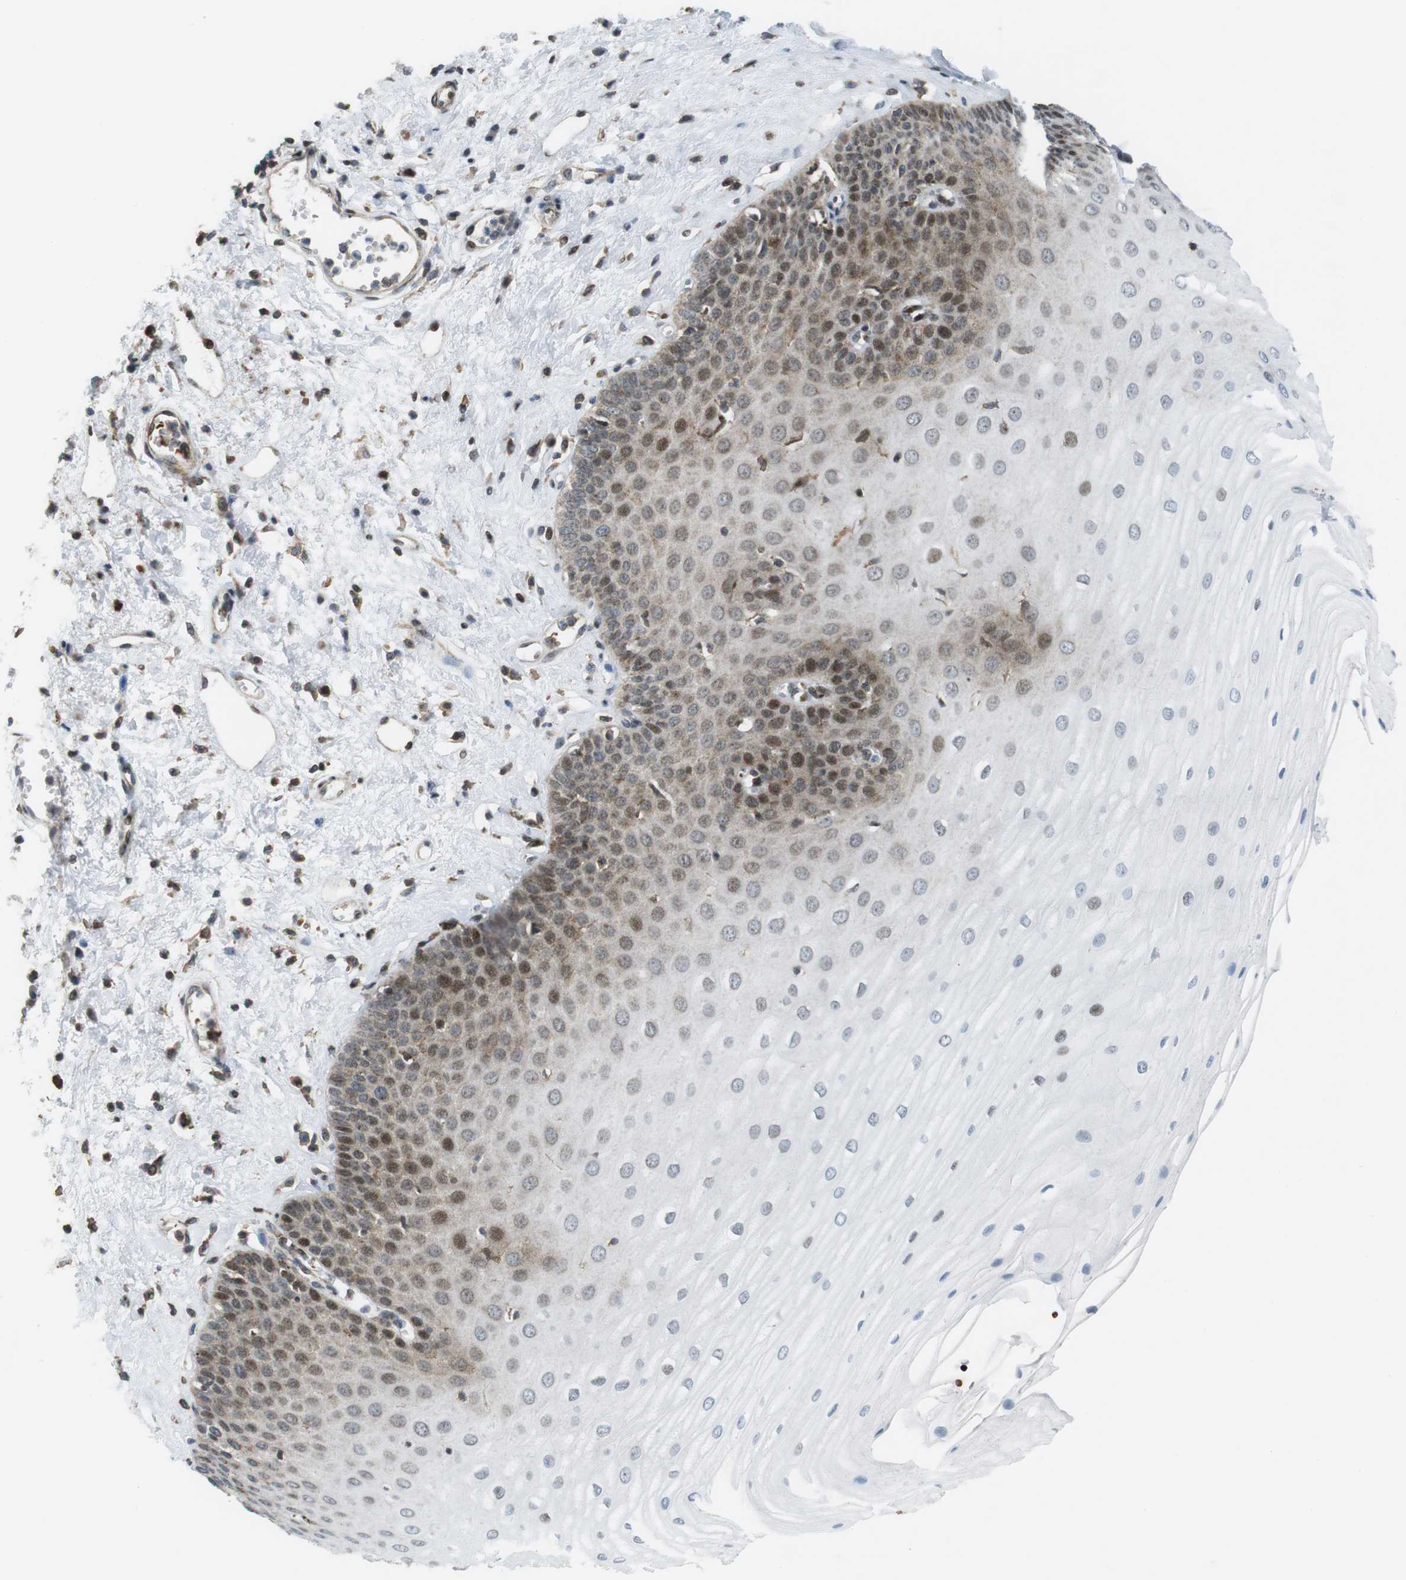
{"staining": {"intensity": "moderate", "quantity": "25%-75%", "location": "cytoplasmic/membranous,nuclear"}, "tissue": "esophagus", "cell_type": "Squamous epithelial cells", "image_type": "normal", "snomed": [{"axis": "morphology", "description": "Normal tissue, NOS"}, {"axis": "morphology", "description": "Squamous cell carcinoma, NOS"}, {"axis": "topography", "description": "Esophagus"}], "caption": "This micrograph reveals immunohistochemistry staining of unremarkable esophagus, with medium moderate cytoplasmic/membranous,nuclear staining in about 25%-75% of squamous epithelial cells.", "gene": "CUL7", "patient": {"sex": "male", "age": 65}}